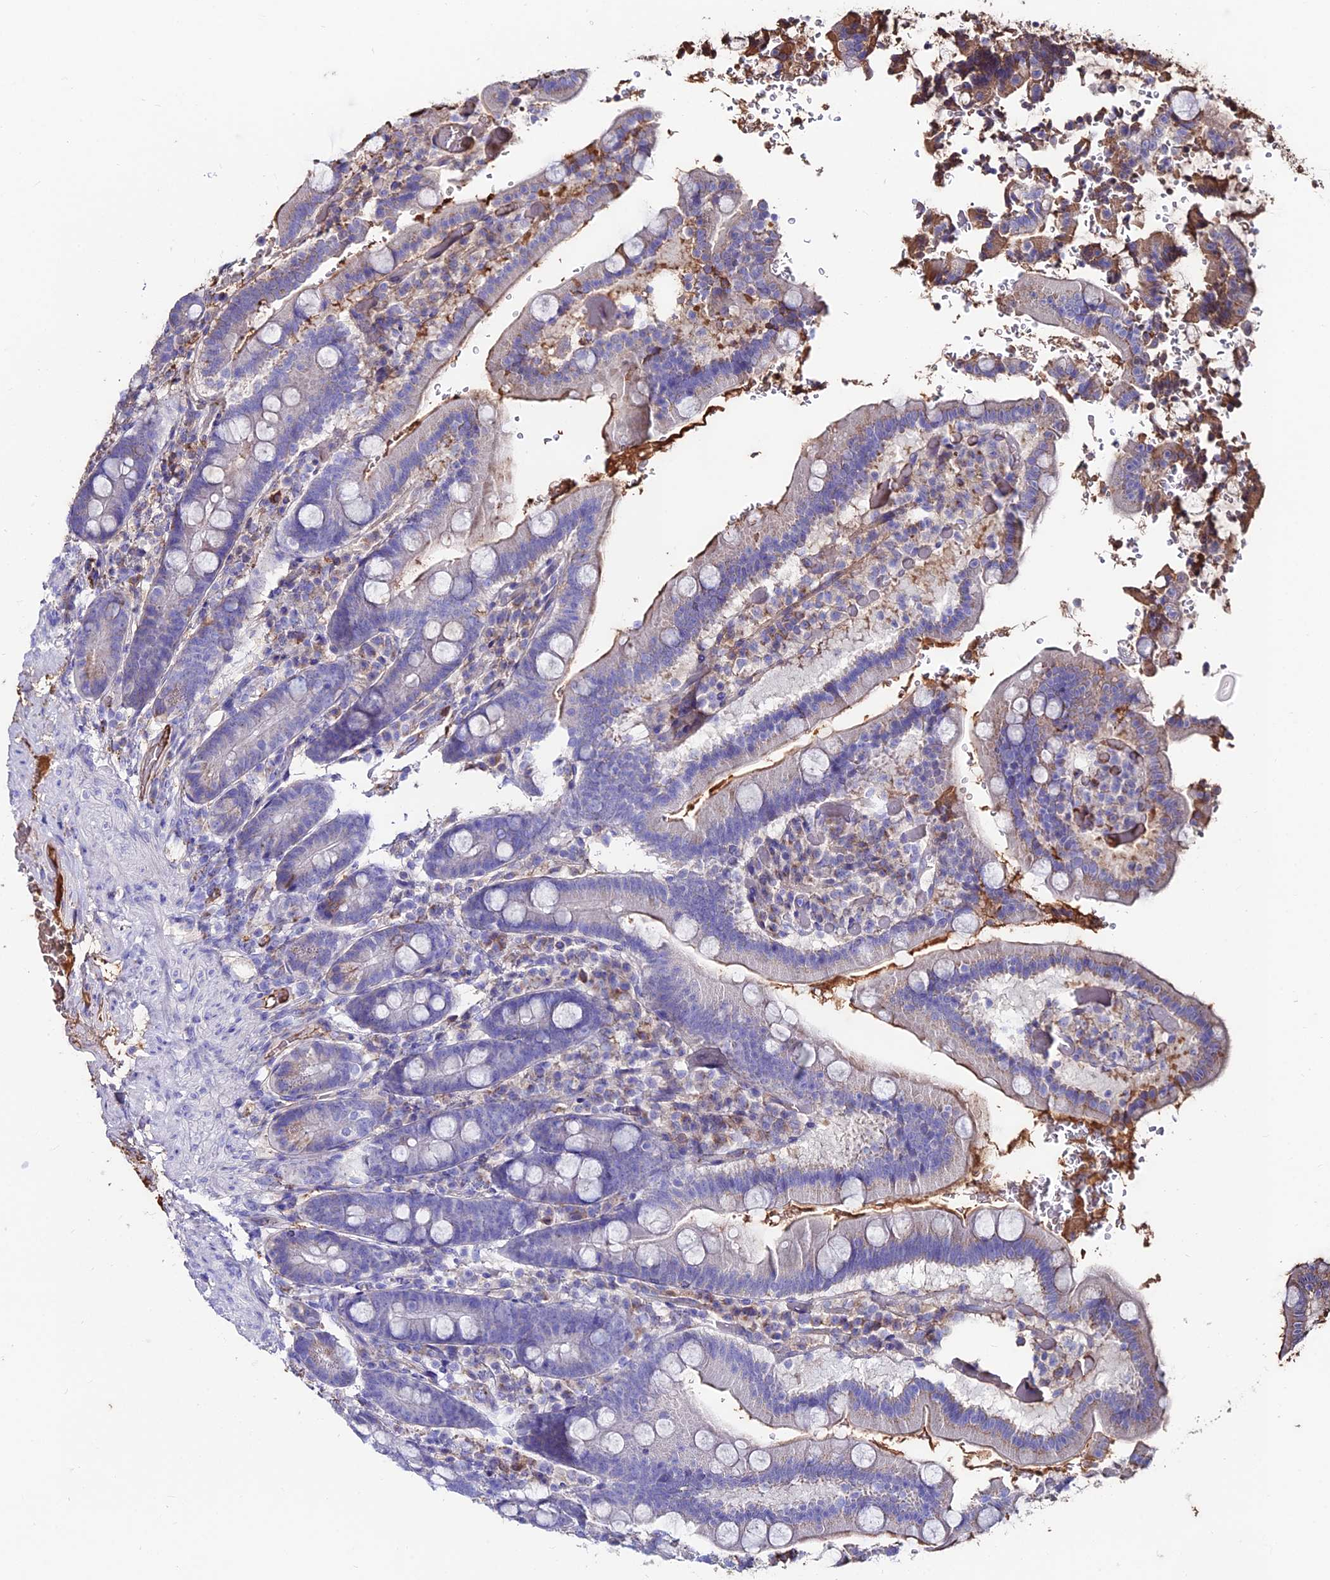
{"staining": {"intensity": "negative", "quantity": "none", "location": "none"}, "tissue": "duodenum", "cell_type": "Glandular cells", "image_type": "normal", "snomed": [{"axis": "morphology", "description": "Normal tissue, NOS"}, {"axis": "topography", "description": "Duodenum"}], "caption": "Immunohistochemical staining of benign duodenum reveals no significant staining in glandular cells.", "gene": "SLC25A16", "patient": {"sex": "female", "age": 62}}